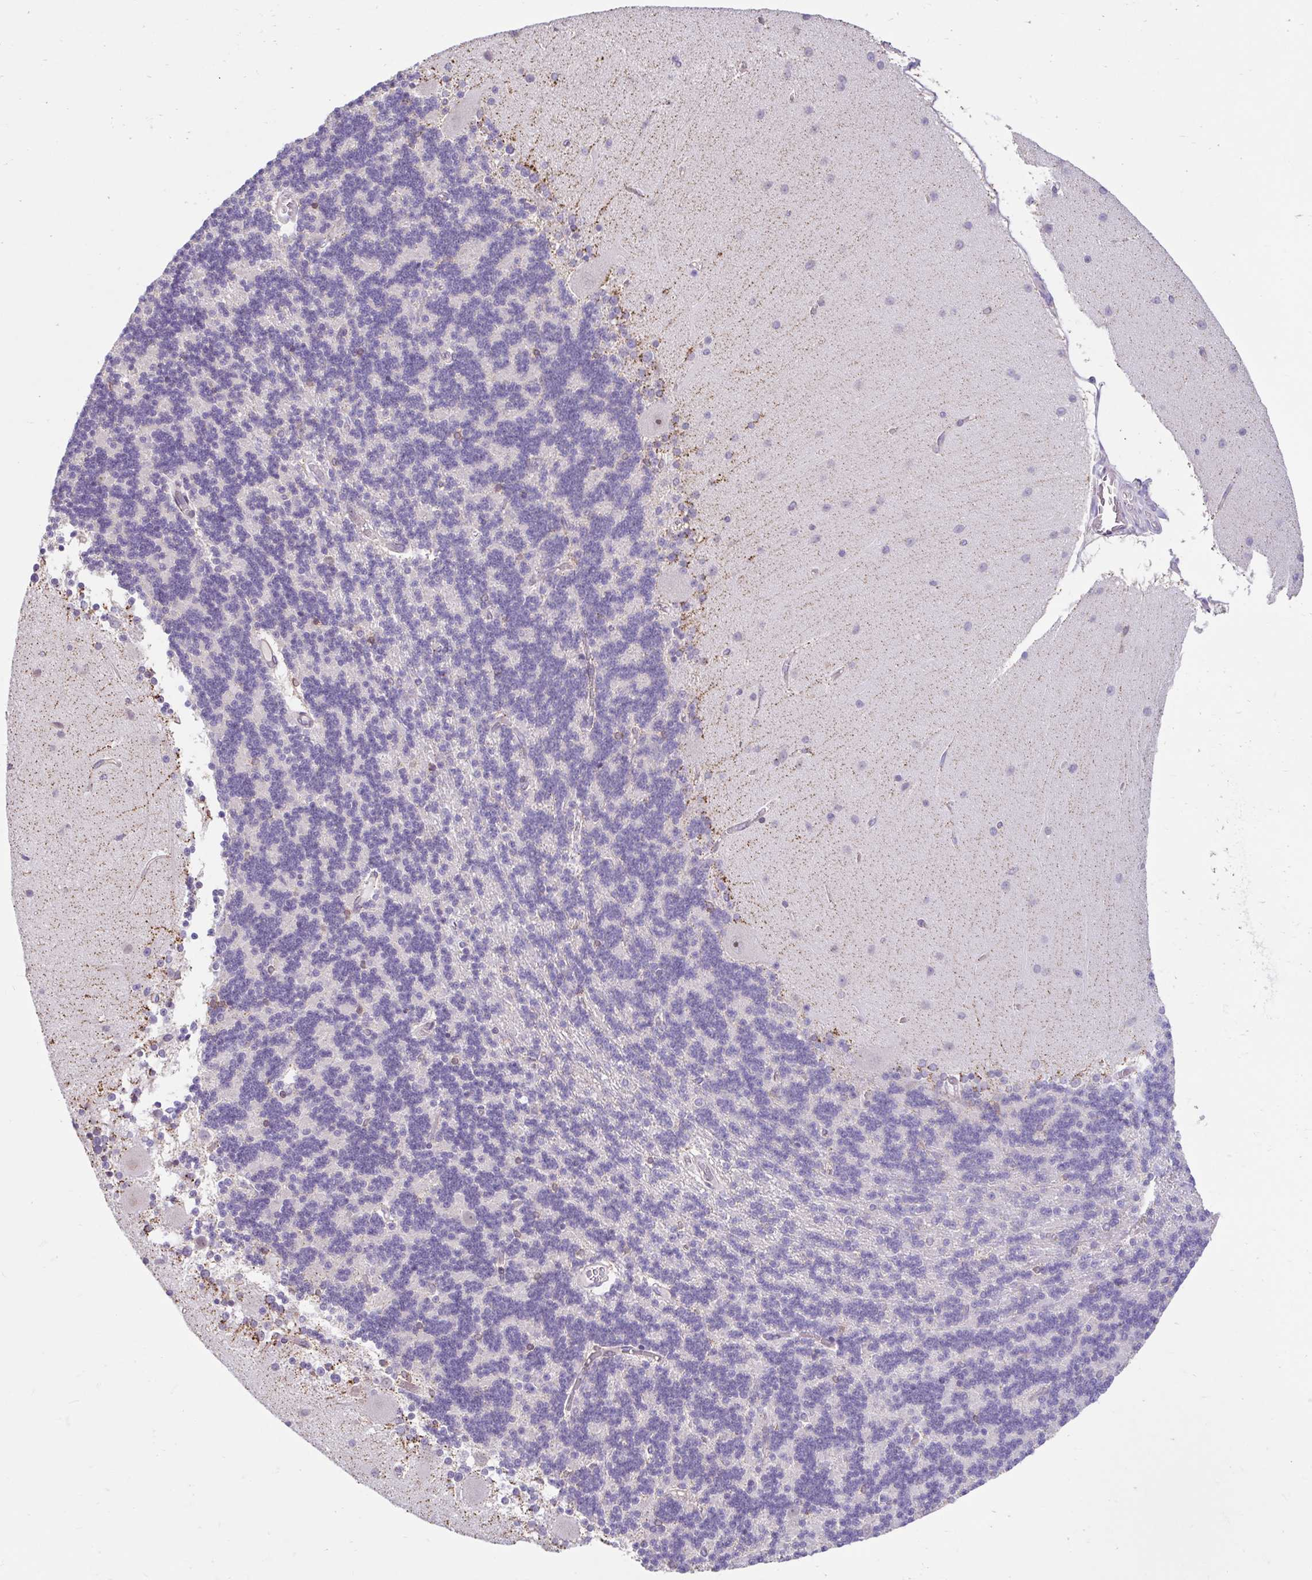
{"staining": {"intensity": "negative", "quantity": "none", "location": "none"}, "tissue": "cerebellum", "cell_type": "Cells in granular layer", "image_type": "normal", "snomed": [{"axis": "morphology", "description": "Normal tissue, NOS"}, {"axis": "topography", "description": "Cerebellum"}], "caption": "Photomicrograph shows no significant protein staining in cells in granular layer of benign cerebellum.", "gene": "NT5C1B", "patient": {"sex": "female", "age": 54}}